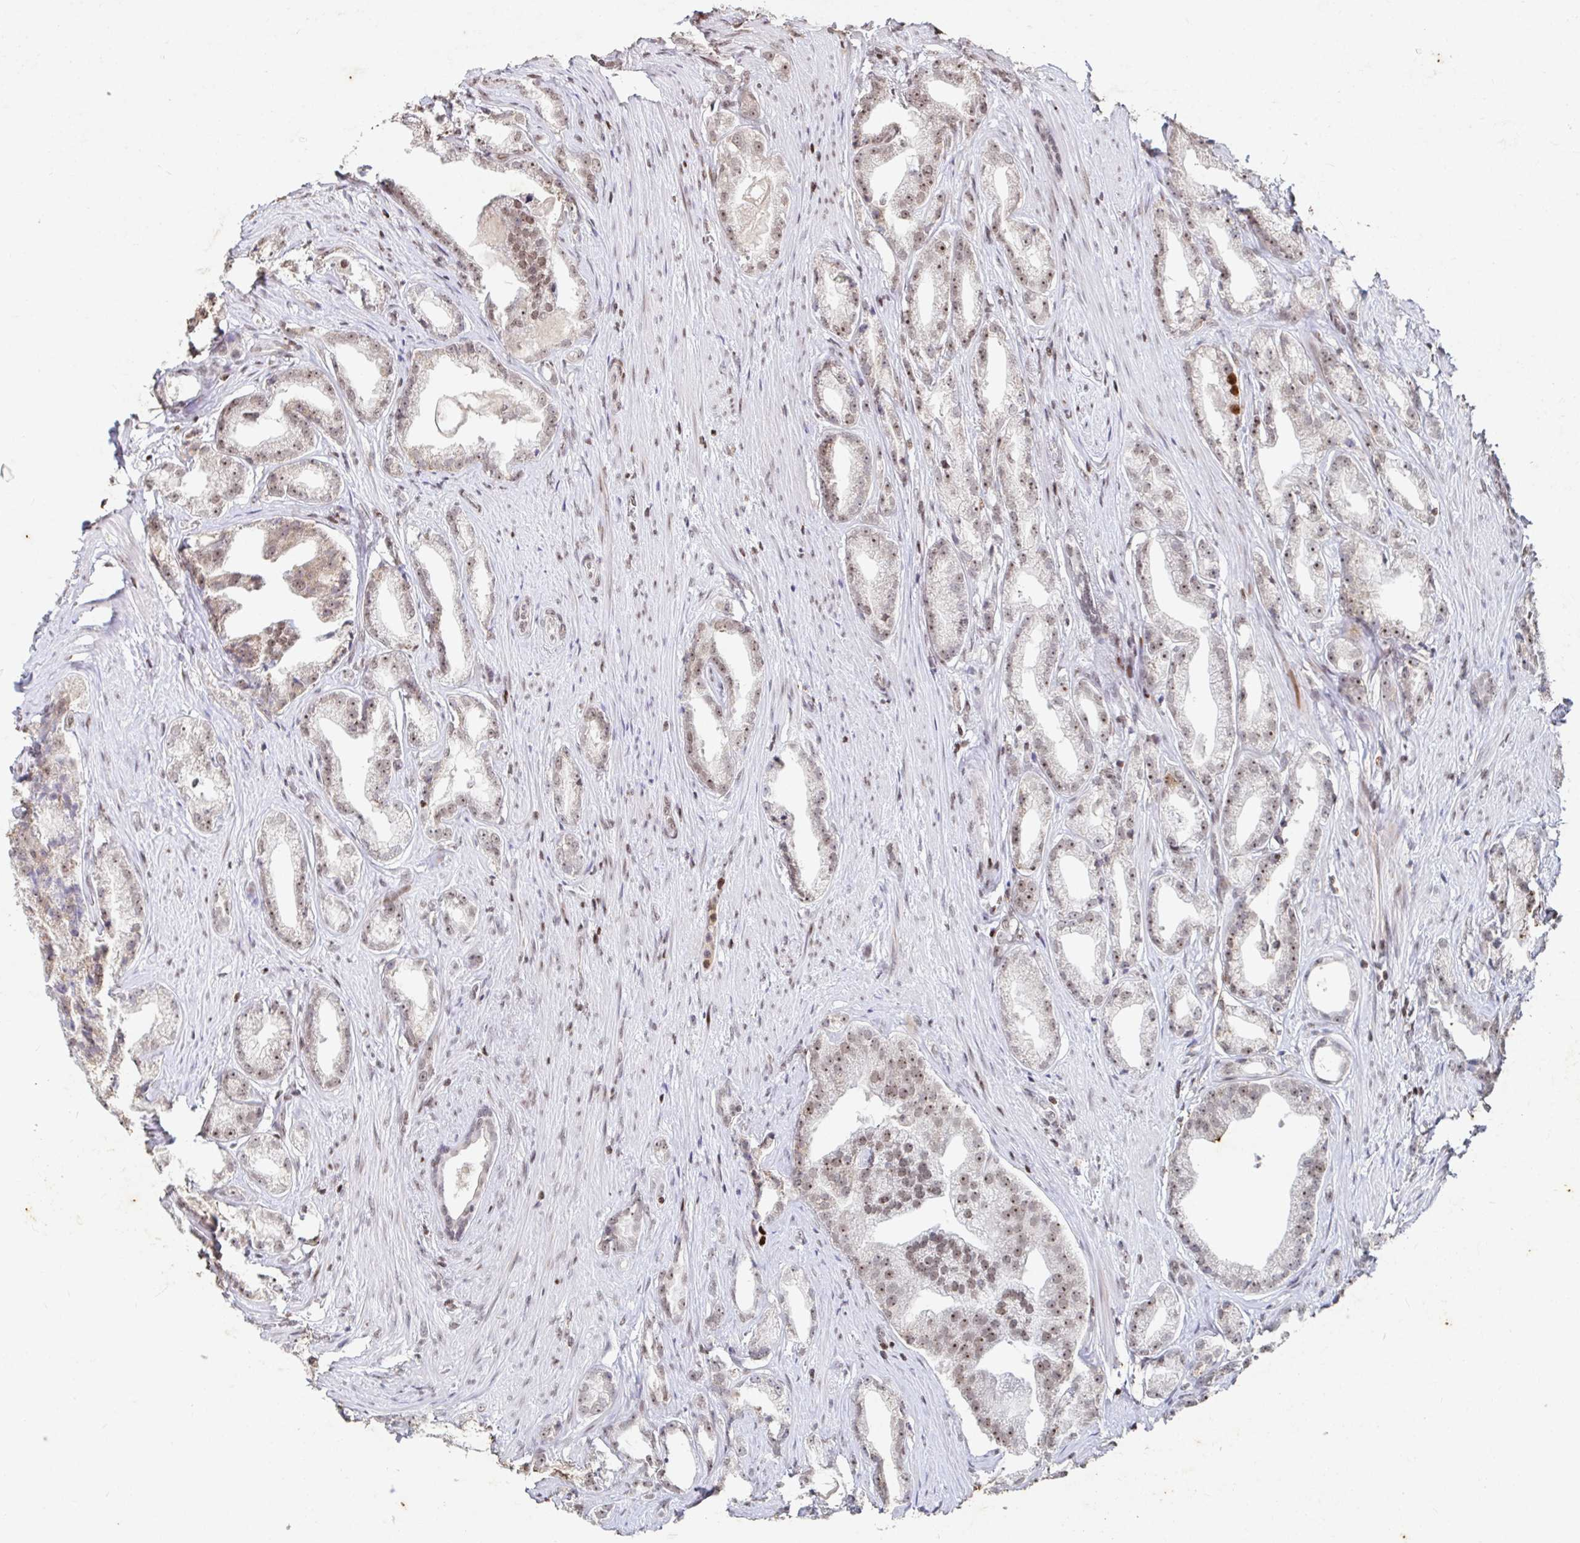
{"staining": {"intensity": "weak", "quantity": ">75%", "location": "nuclear"}, "tissue": "prostate cancer", "cell_type": "Tumor cells", "image_type": "cancer", "snomed": [{"axis": "morphology", "description": "Adenocarcinoma, Low grade"}, {"axis": "topography", "description": "Prostate"}], "caption": "This is a micrograph of immunohistochemistry (IHC) staining of prostate cancer (adenocarcinoma (low-grade)), which shows weak staining in the nuclear of tumor cells.", "gene": "C19orf53", "patient": {"sex": "male", "age": 65}}